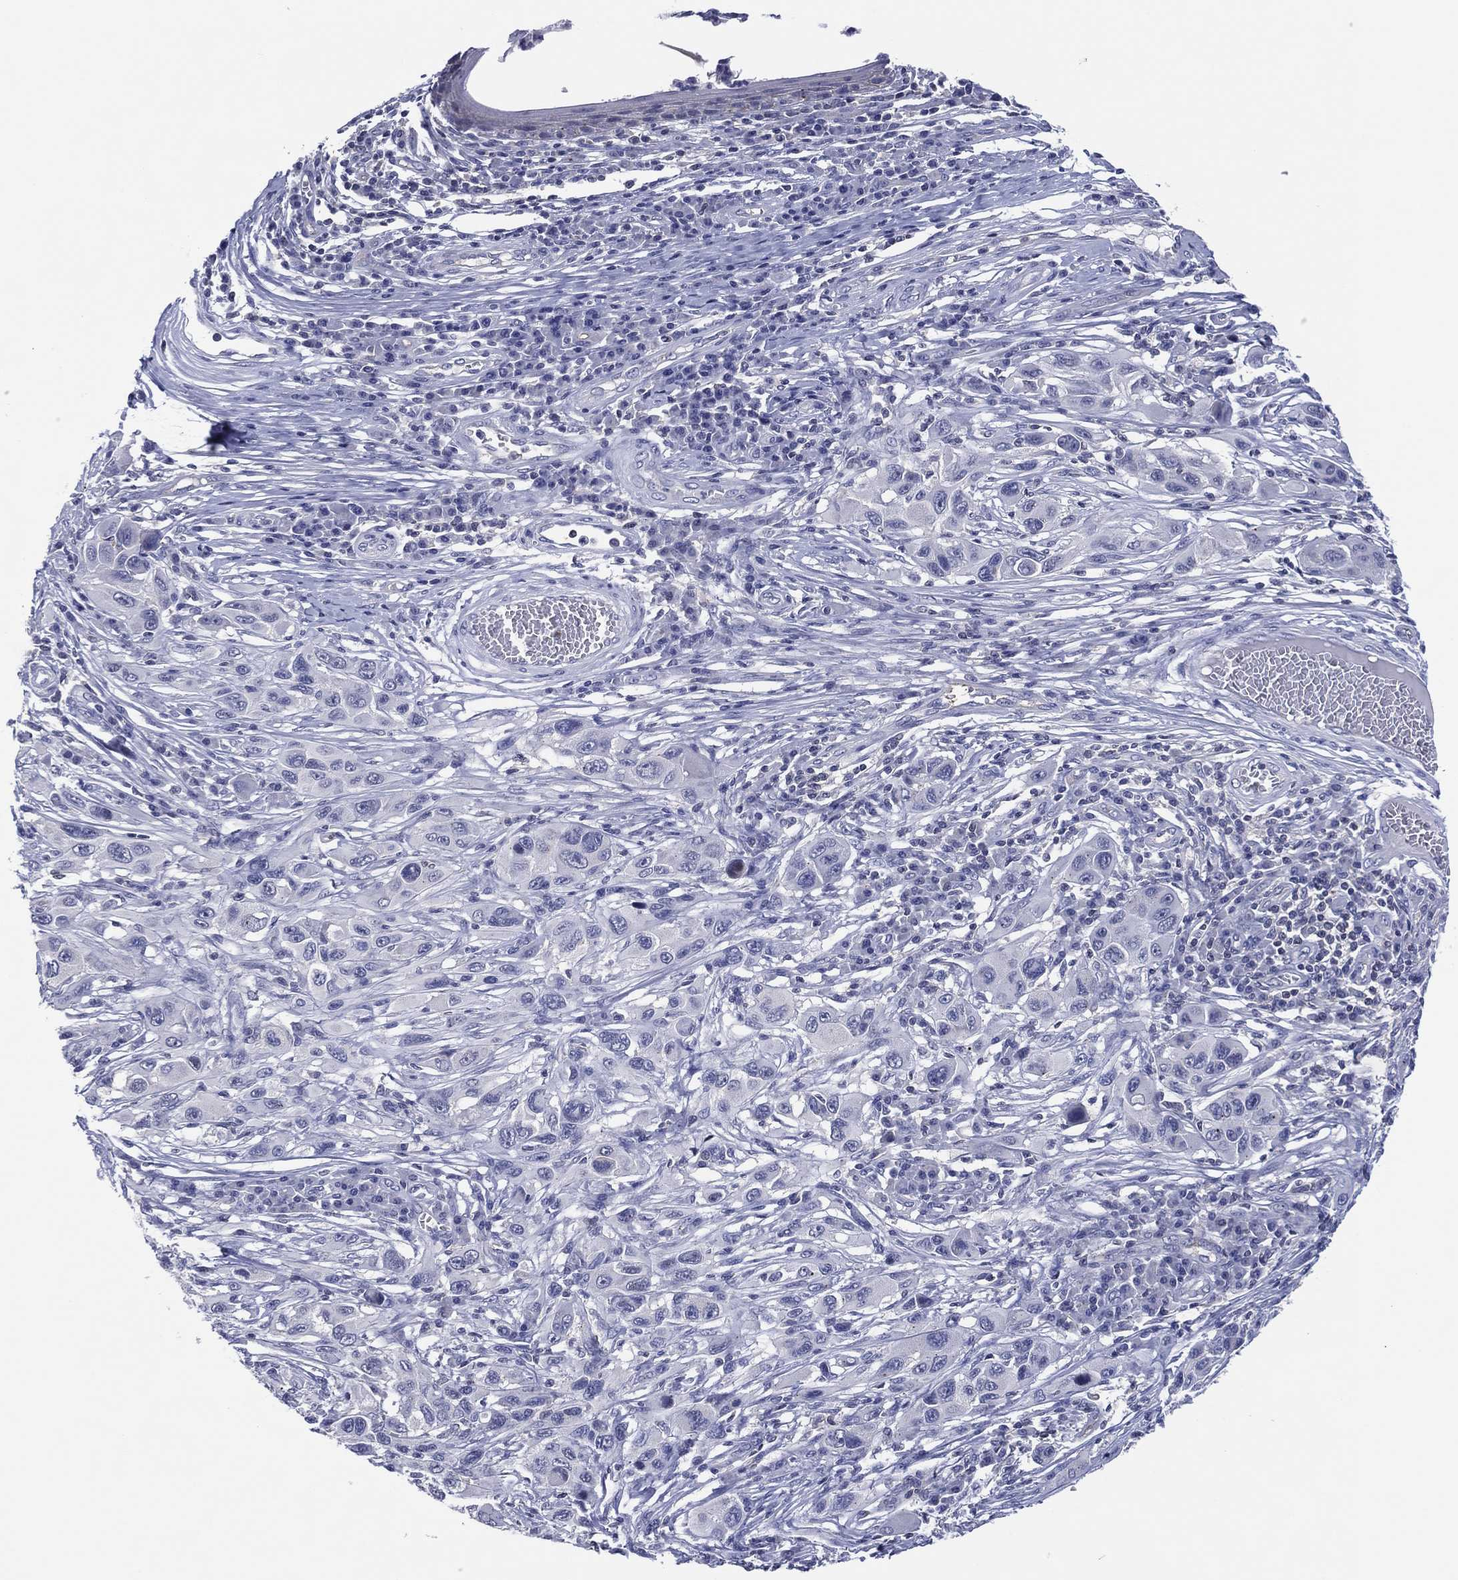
{"staining": {"intensity": "negative", "quantity": "none", "location": "none"}, "tissue": "melanoma", "cell_type": "Tumor cells", "image_type": "cancer", "snomed": [{"axis": "morphology", "description": "Malignant melanoma, NOS"}, {"axis": "topography", "description": "Skin"}], "caption": "A high-resolution image shows IHC staining of melanoma, which reveals no significant expression in tumor cells.", "gene": "TRIM31", "patient": {"sex": "male", "age": 53}}